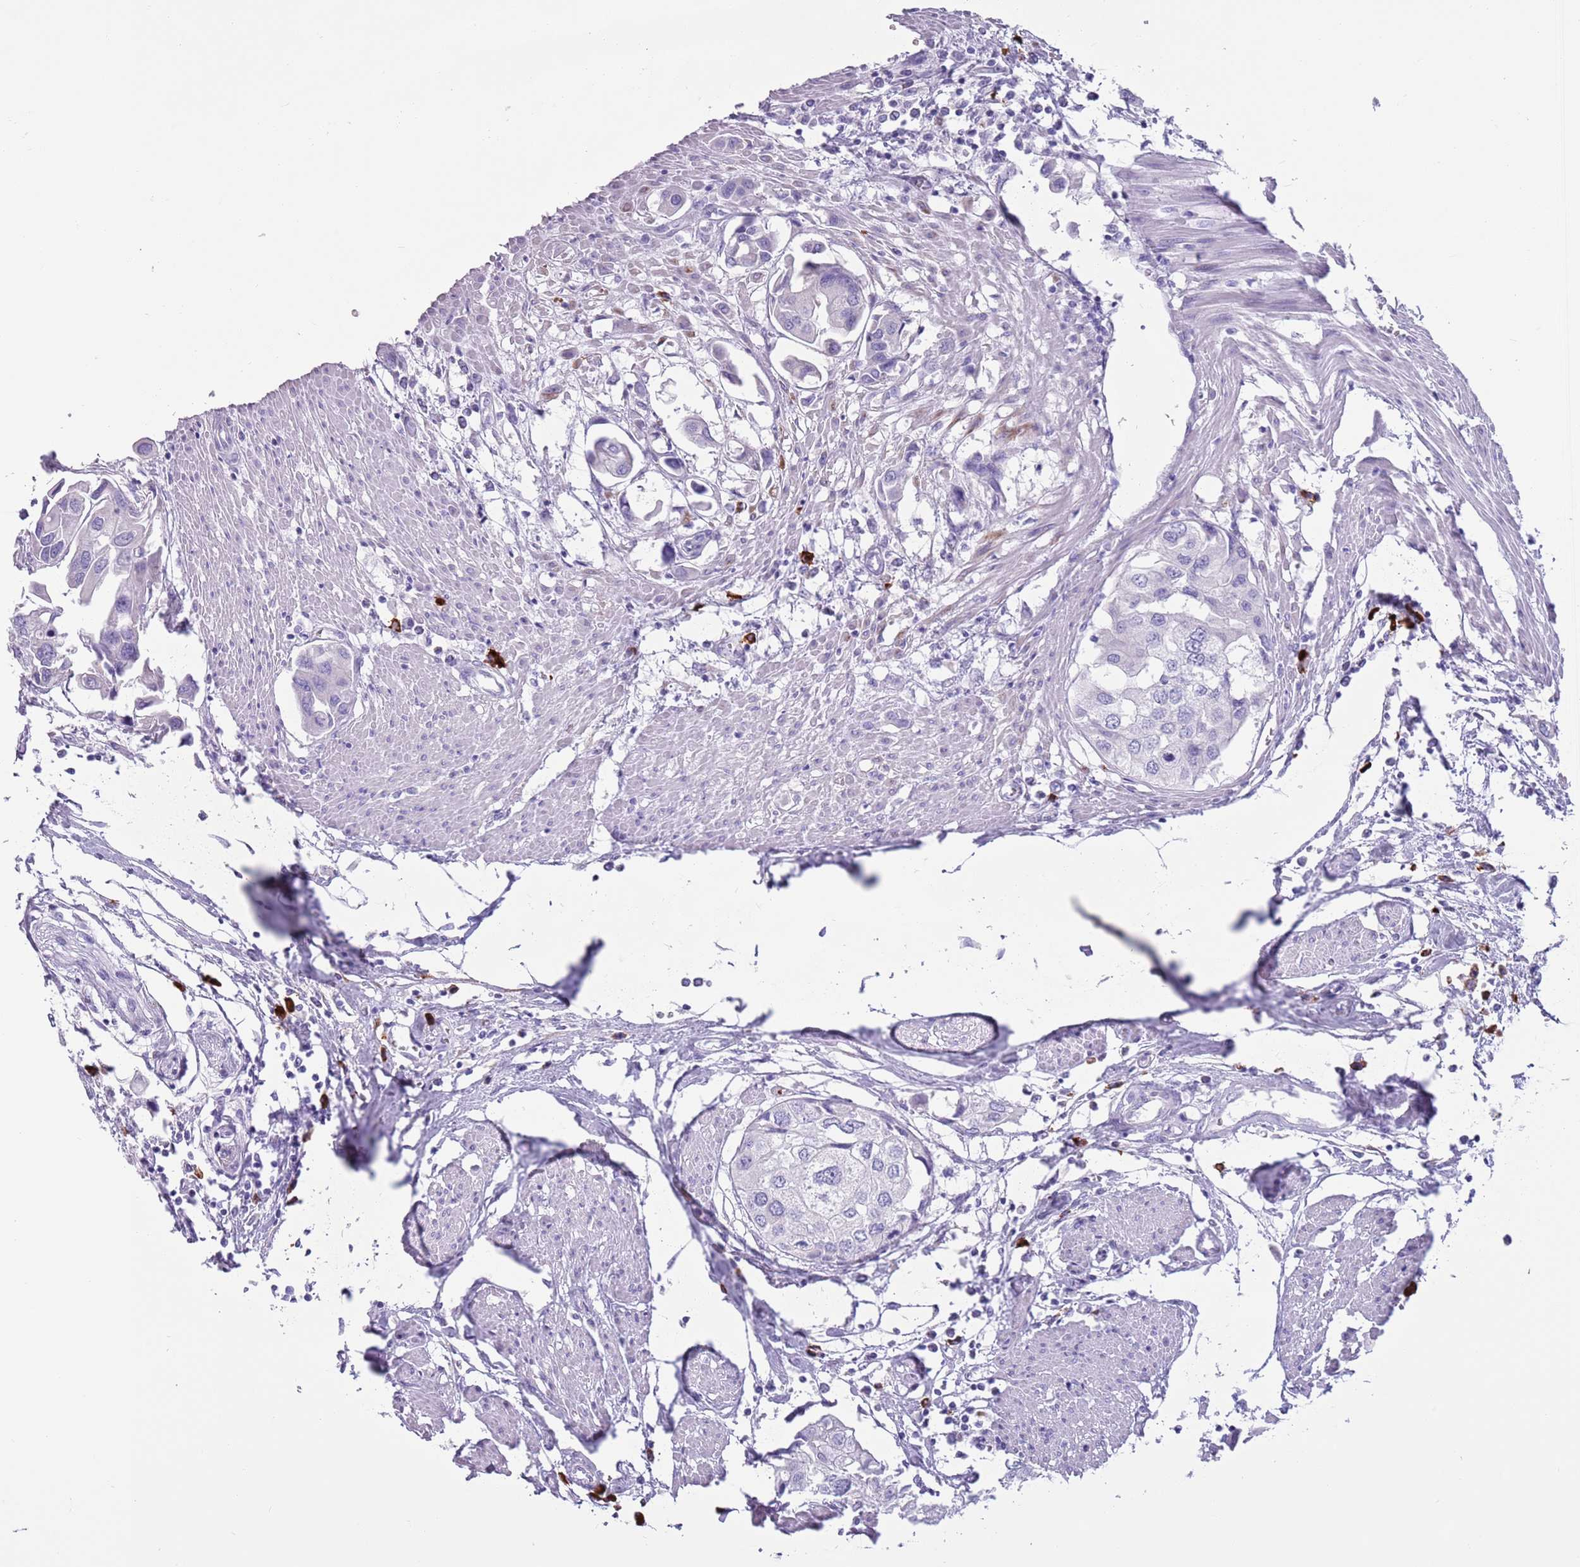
{"staining": {"intensity": "negative", "quantity": "none", "location": "none"}, "tissue": "urothelial cancer", "cell_type": "Tumor cells", "image_type": "cancer", "snomed": [{"axis": "morphology", "description": "Urothelial carcinoma, High grade"}, {"axis": "topography", "description": "Urinary bladder"}], "caption": "Urothelial cancer was stained to show a protein in brown. There is no significant positivity in tumor cells. (Brightfield microscopy of DAB (3,3'-diaminobenzidine) immunohistochemistry (IHC) at high magnification).", "gene": "LY6G5B", "patient": {"sex": "male", "age": 64}}